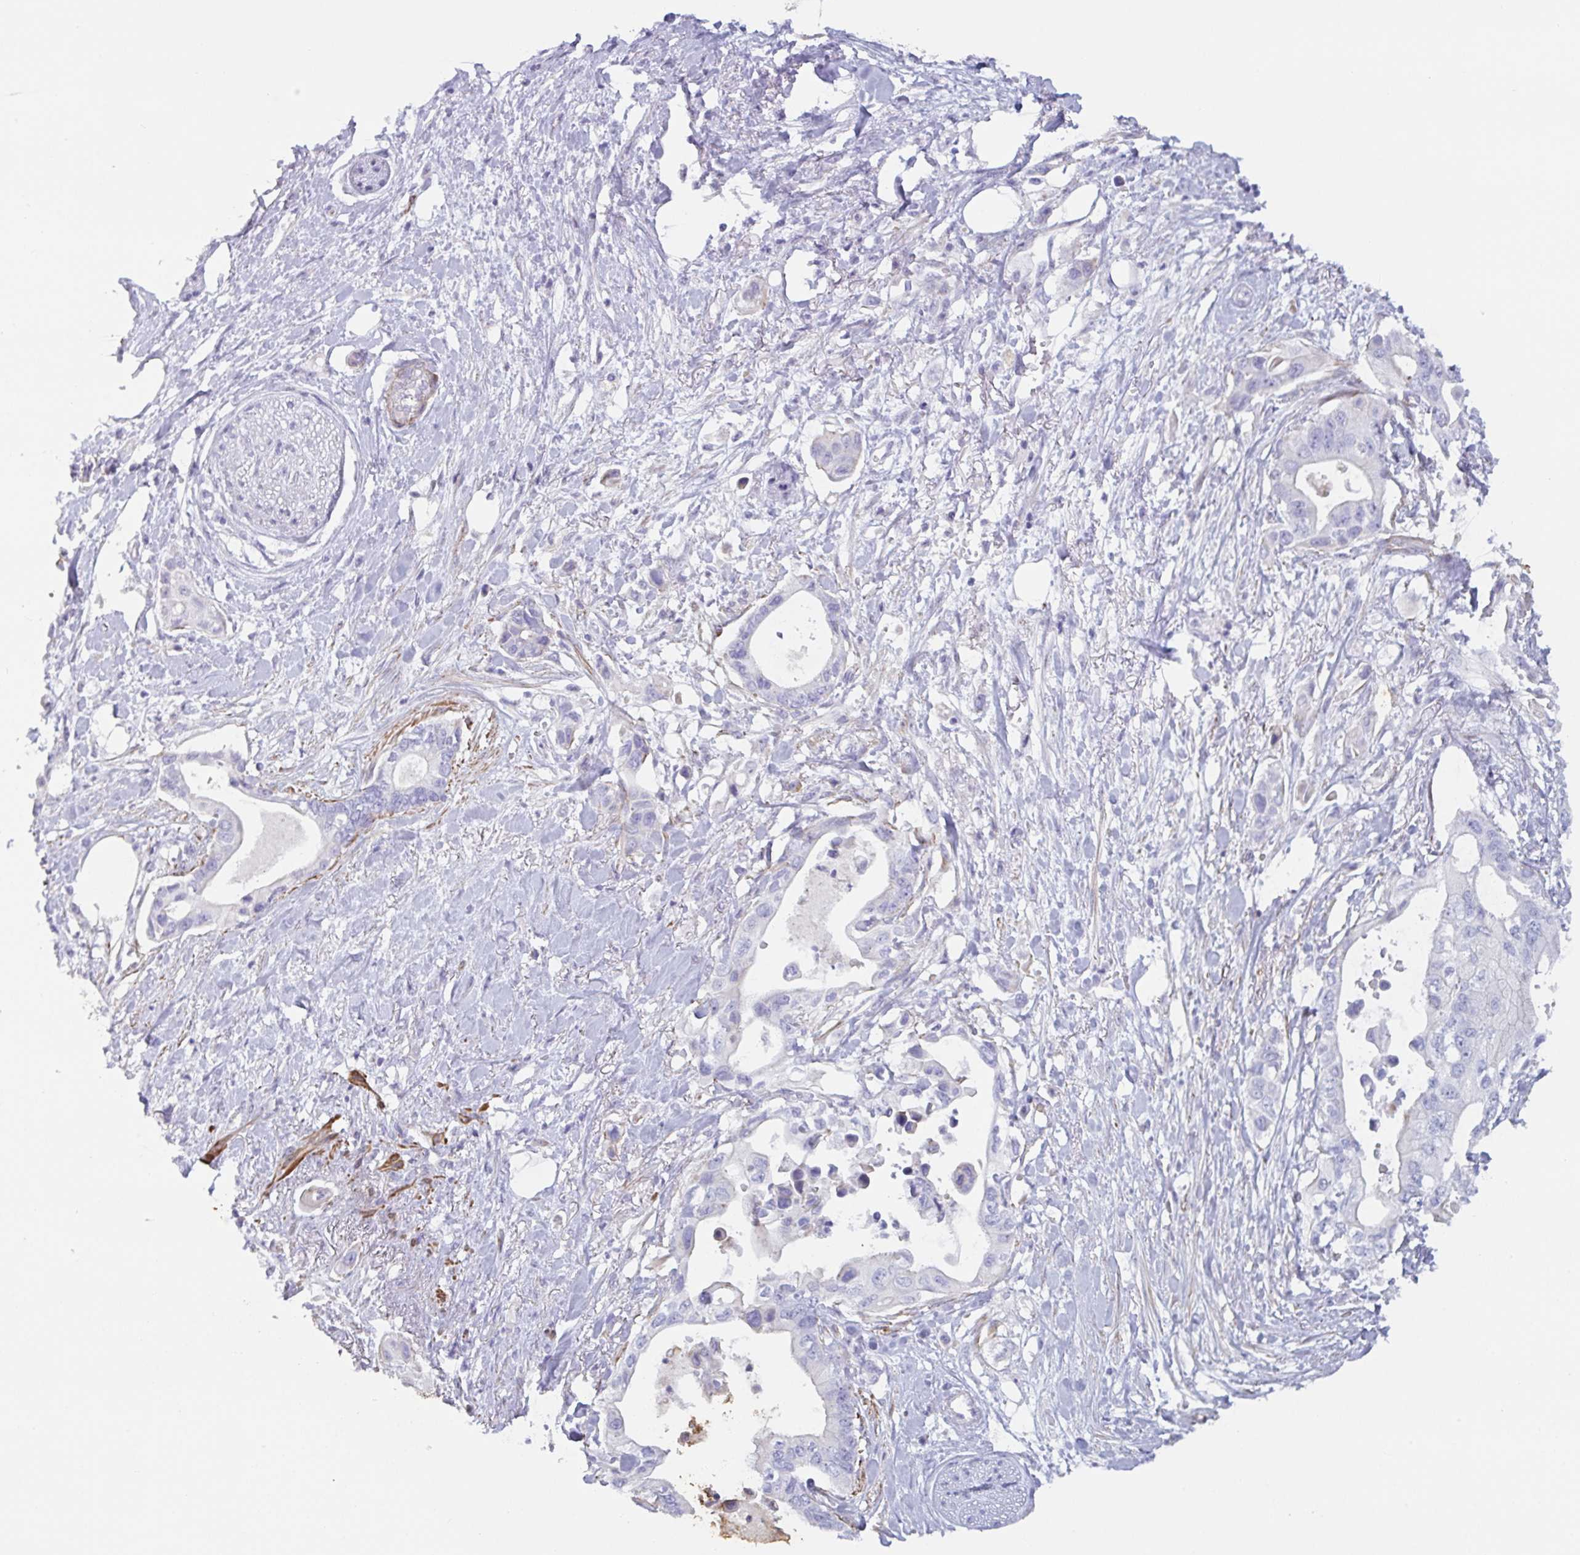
{"staining": {"intensity": "negative", "quantity": "none", "location": "none"}, "tissue": "pancreatic cancer", "cell_type": "Tumor cells", "image_type": "cancer", "snomed": [{"axis": "morphology", "description": "Adenocarcinoma, NOS"}, {"axis": "topography", "description": "Pancreas"}], "caption": "Adenocarcinoma (pancreatic) was stained to show a protein in brown. There is no significant expression in tumor cells. (Brightfield microscopy of DAB (3,3'-diaminobenzidine) immunohistochemistry (IHC) at high magnification).", "gene": "OR5P3", "patient": {"sex": "female", "age": 63}}